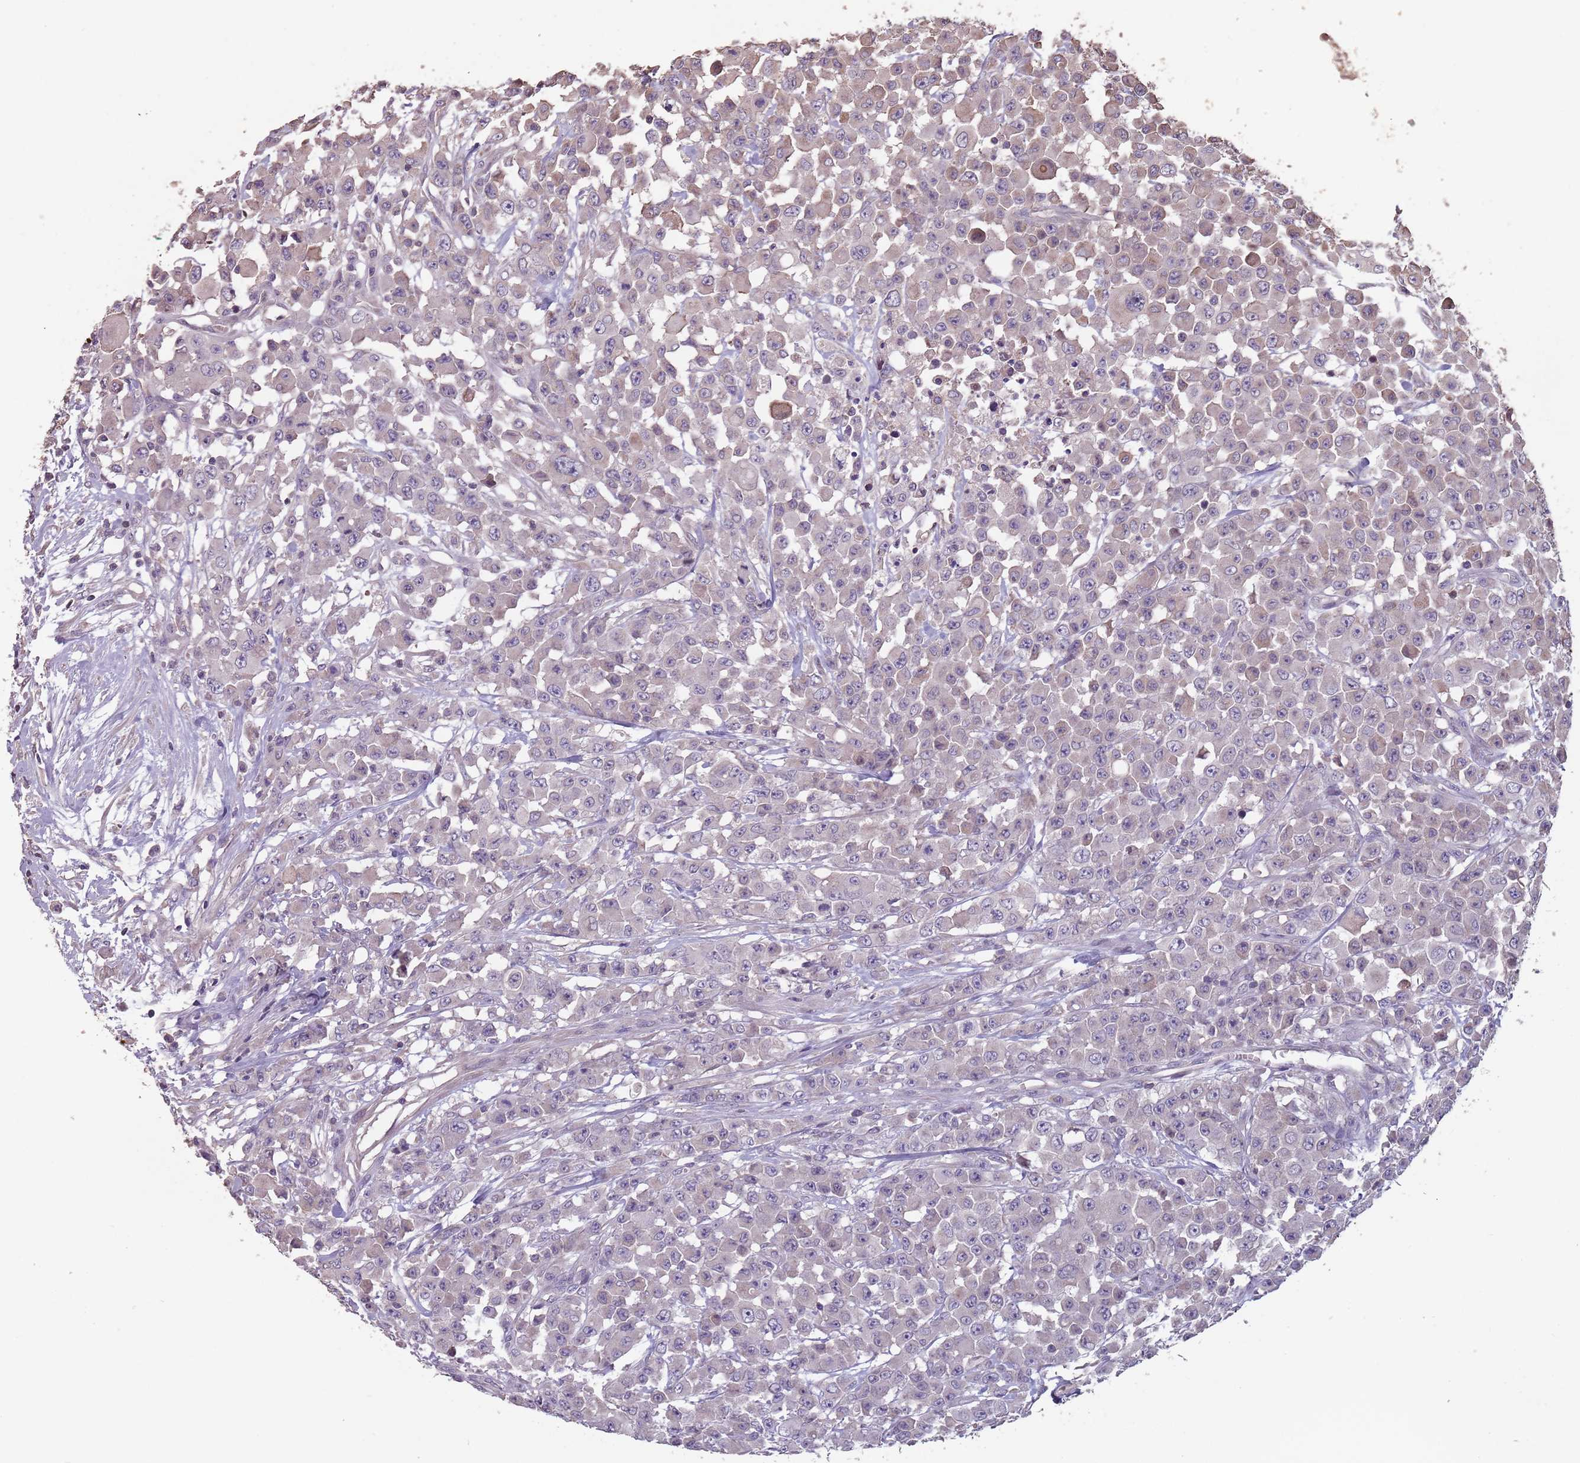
{"staining": {"intensity": "weak", "quantity": "<25%", "location": "cytoplasmic/membranous"}, "tissue": "colorectal cancer", "cell_type": "Tumor cells", "image_type": "cancer", "snomed": [{"axis": "morphology", "description": "Adenocarcinoma, NOS"}, {"axis": "topography", "description": "Colon"}], "caption": "A photomicrograph of human colorectal adenocarcinoma is negative for staining in tumor cells. (IHC, brightfield microscopy, high magnification).", "gene": "MBD3L1", "patient": {"sex": "male", "age": 51}}